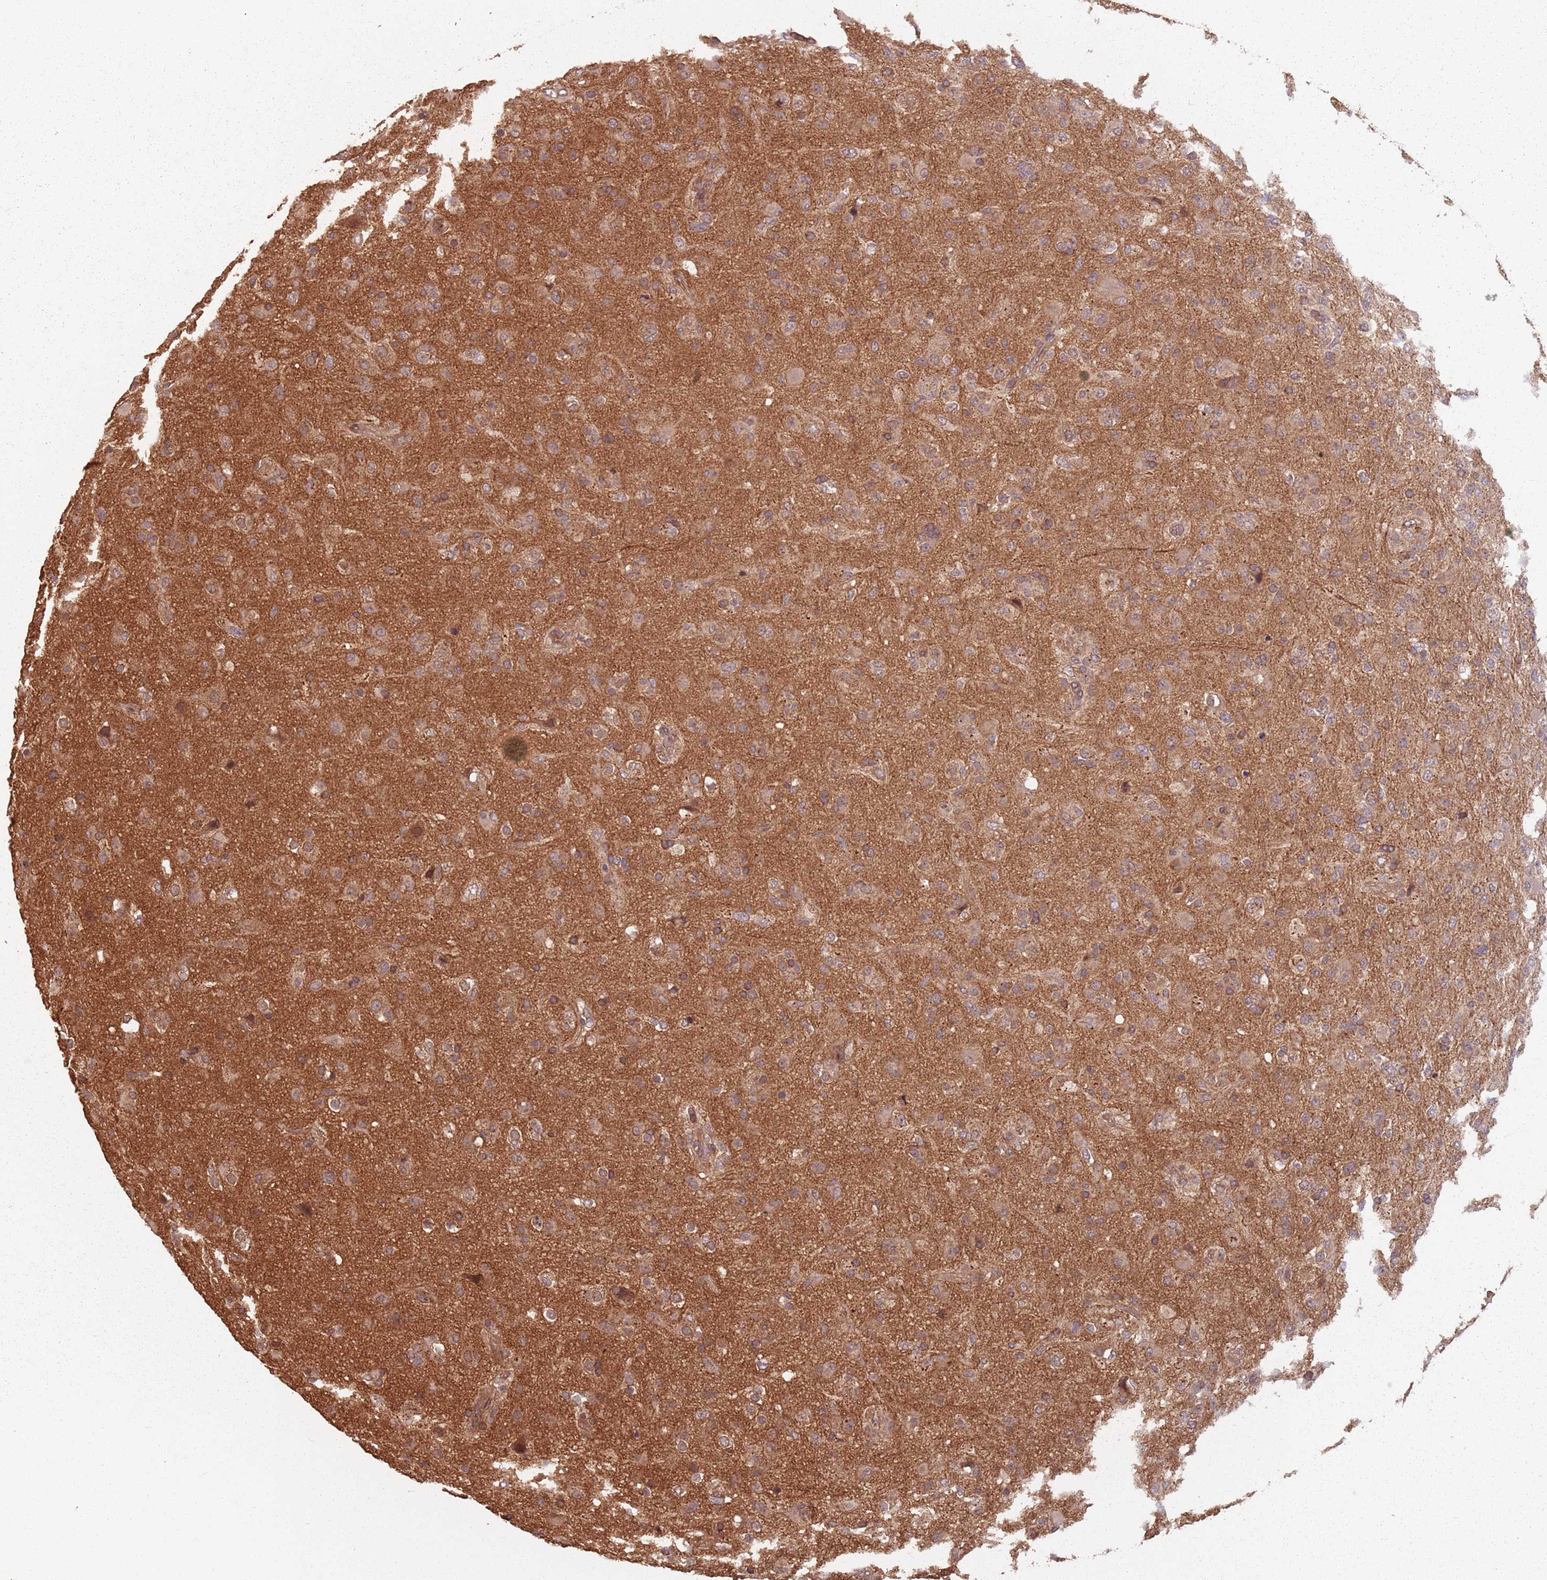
{"staining": {"intensity": "weak", "quantity": ">75%", "location": "cytoplasmic/membranous"}, "tissue": "glioma", "cell_type": "Tumor cells", "image_type": "cancer", "snomed": [{"axis": "morphology", "description": "Glioma, malignant, Low grade"}, {"axis": "topography", "description": "Brain"}], "caption": "A photomicrograph showing weak cytoplasmic/membranous expression in about >75% of tumor cells in low-grade glioma (malignant), as visualized by brown immunohistochemical staining.", "gene": "C3orf14", "patient": {"sex": "male", "age": 65}}